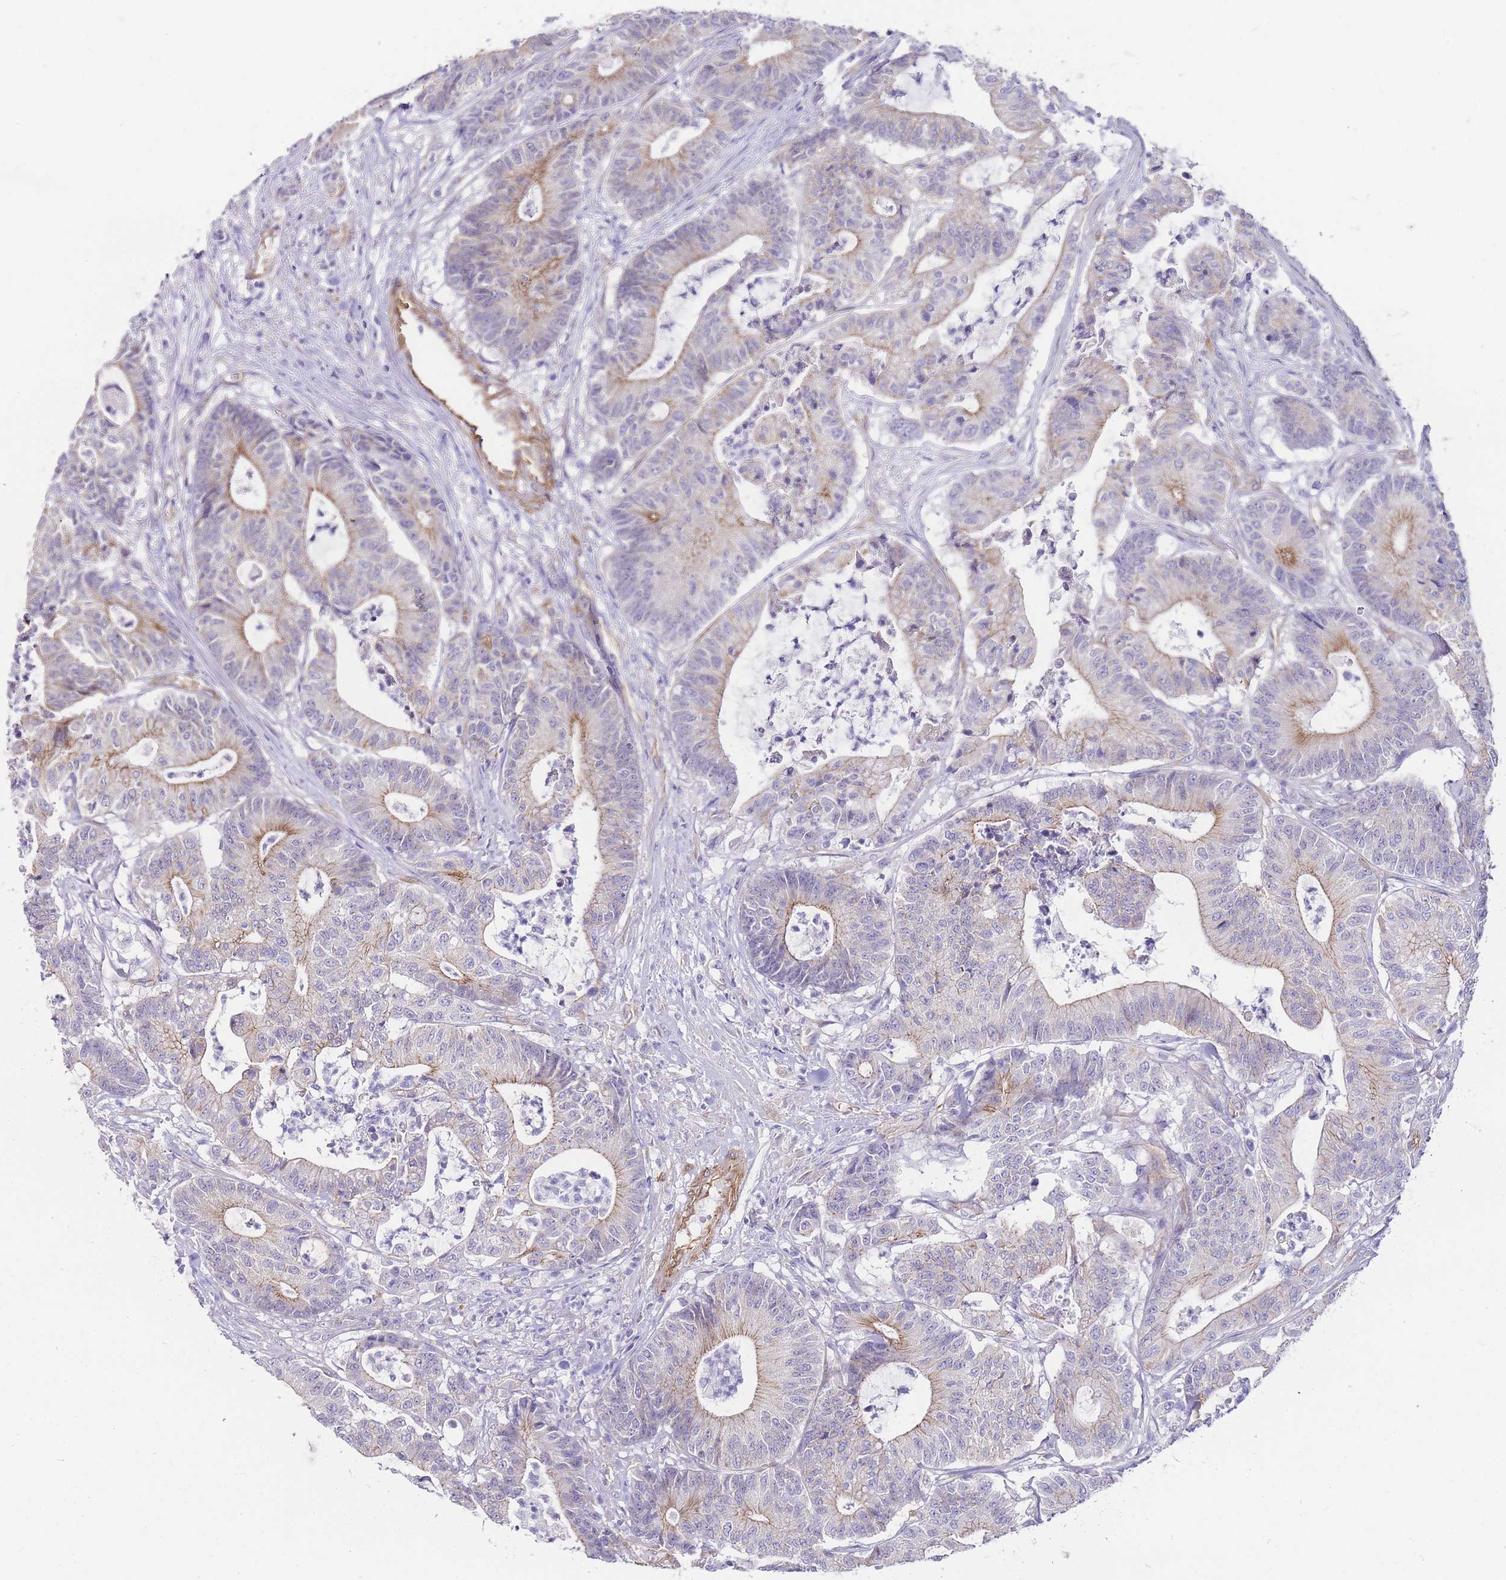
{"staining": {"intensity": "moderate", "quantity": "<25%", "location": "cytoplasmic/membranous"}, "tissue": "colorectal cancer", "cell_type": "Tumor cells", "image_type": "cancer", "snomed": [{"axis": "morphology", "description": "Adenocarcinoma, NOS"}, {"axis": "topography", "description": "Colon"}], "caption": "Colorectal adenocarcinoma tissue displays moderate cytoplasmic/membranous expression in approximately <25% of tumor cells", "gene": "PDCD7", "patient": {"sex": "female", "age": 84}}